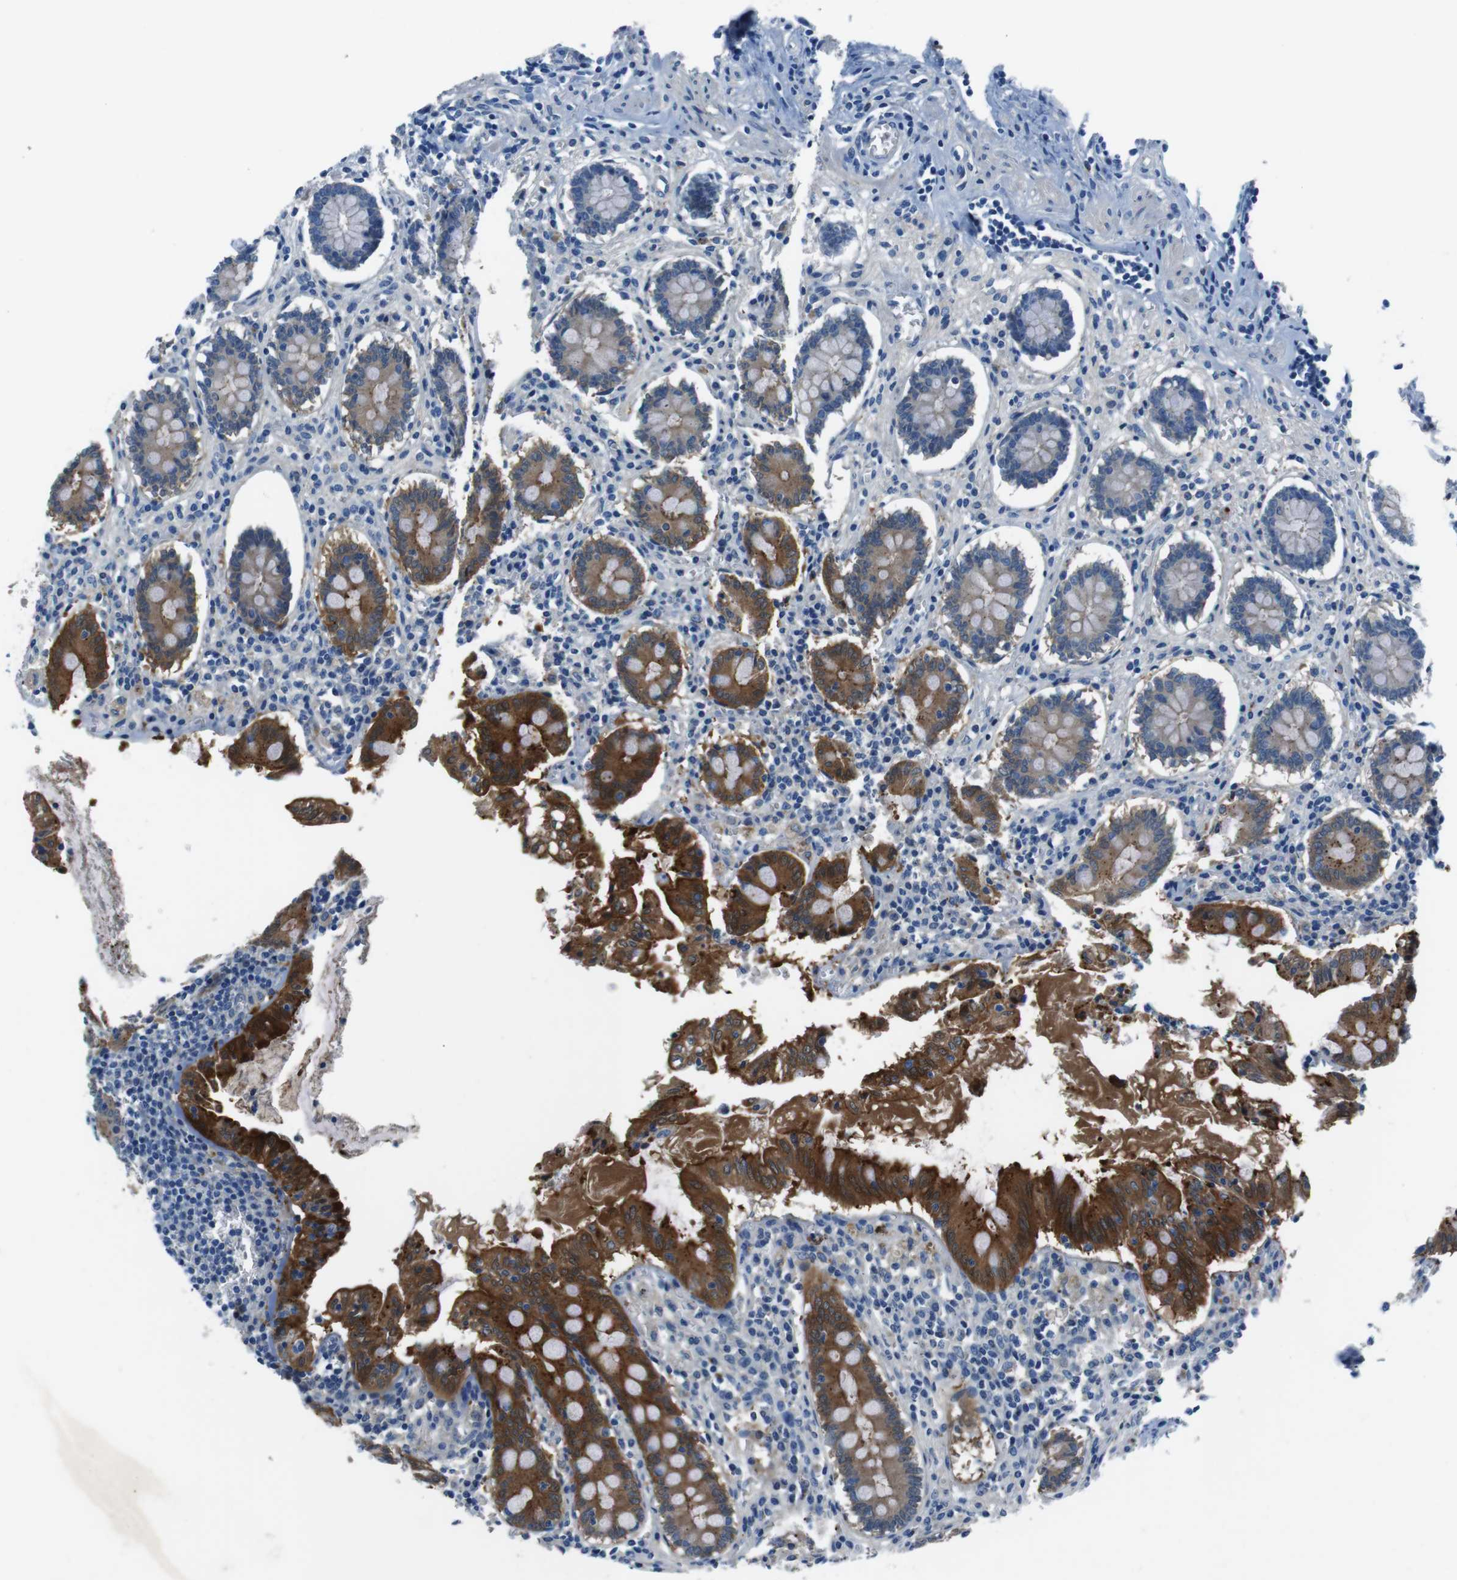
{"staining": {"intensity": "strong", "quantity": "25%-75%", "location": "cytoplasmic/membranous"}, "tissue": "appendix", "cell_type": "Glandular cells", "image_type": "normal", "snomed": [{"axis": "morphology", "description": "Normal tissue, NOS"}, {"axis": "topography", "description": "Appendix"}], "caption": "Glandular cells reveal high levels of strong cytoplasmic/membranous expression in about 25%-75% of cells in normal human appendix. (DAB IHC with brightfield microscopy, high magnification).", "gene": "TULP3", "patient": {"sex": "female", "age": 50}}